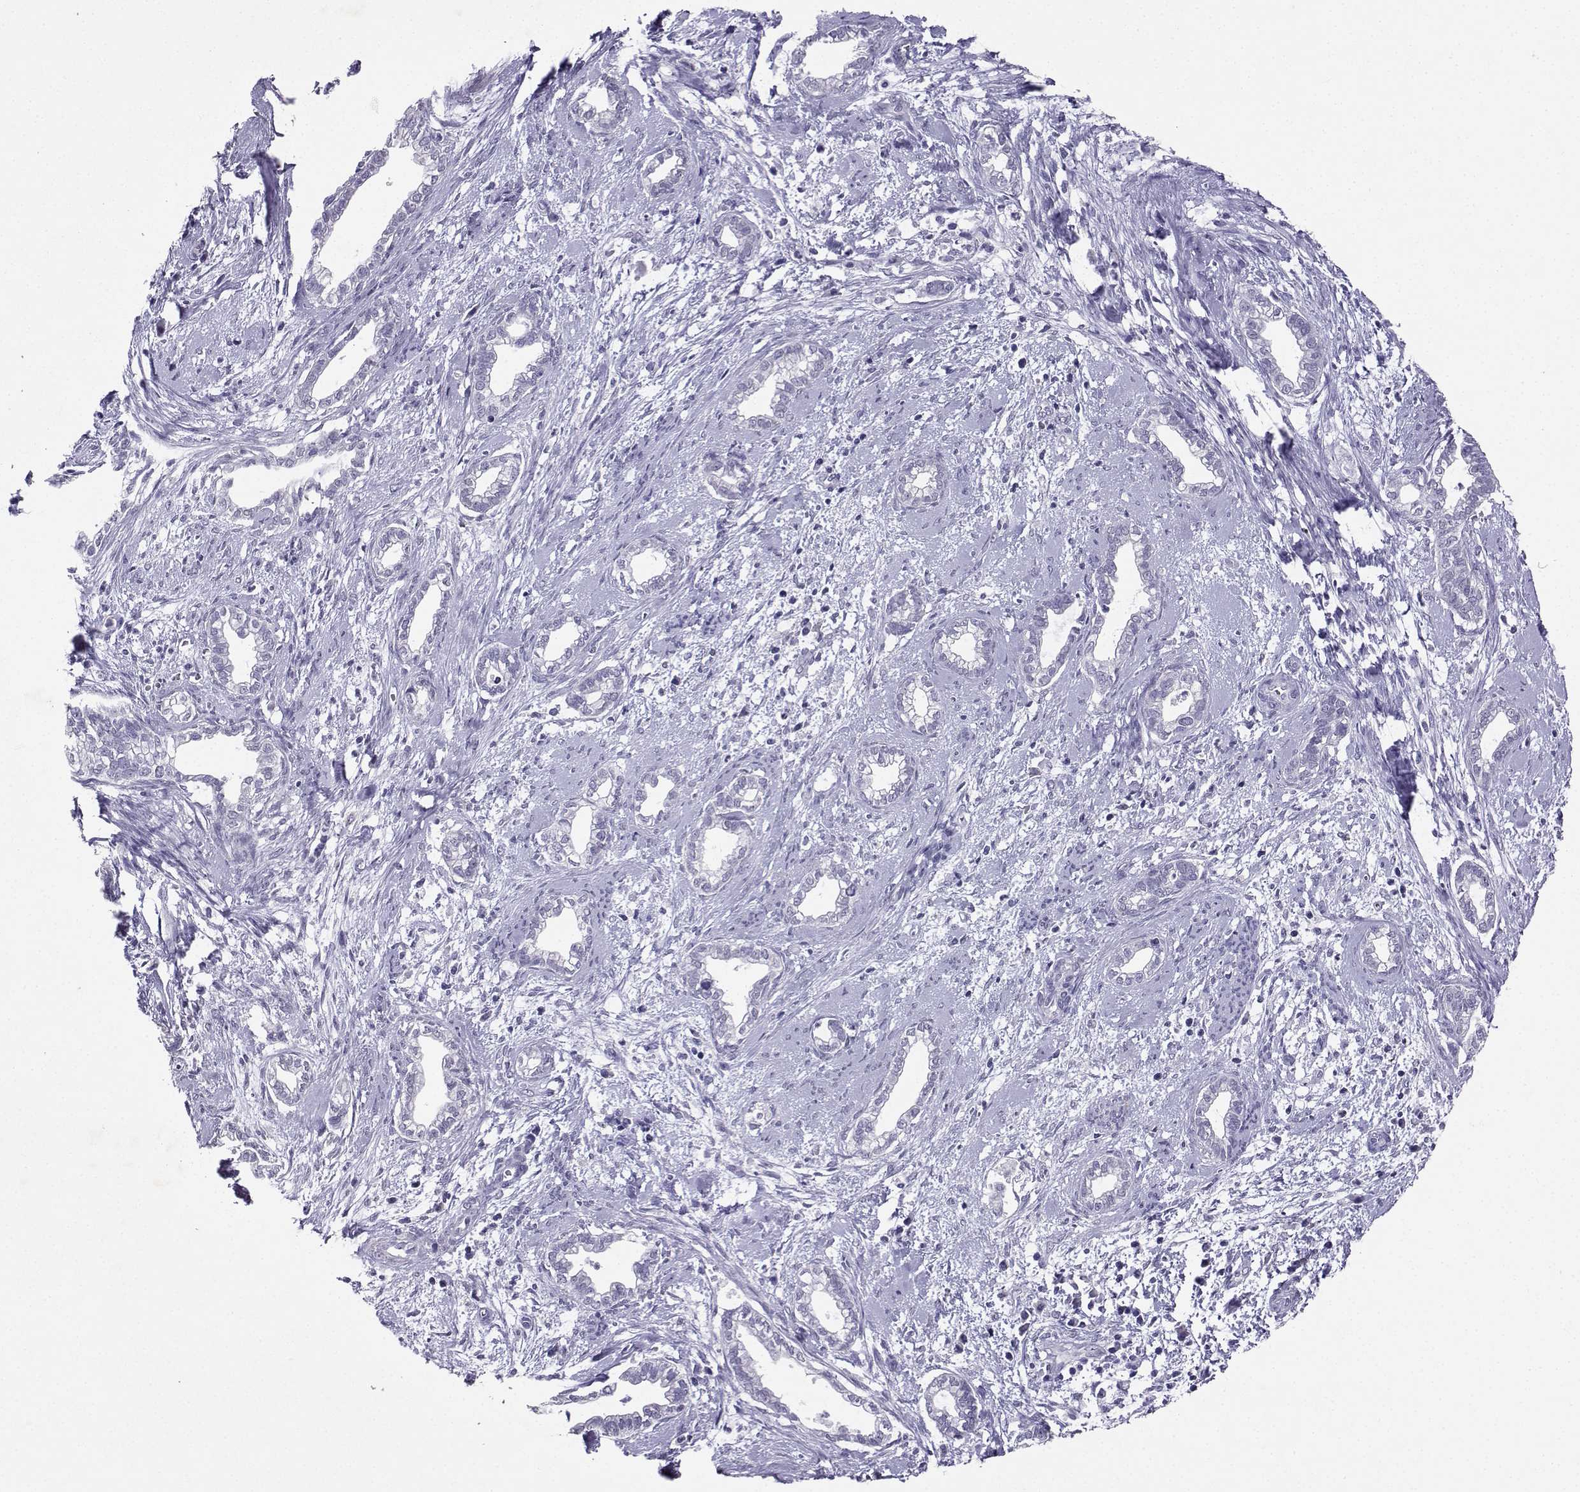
{"staining": {"intensity": "negative", "quantity": "none", "location": "none"}, "tissue": "cervical cancer", "cell_type": "Tumor cells", "image_type": "cancer", "snomed": [{"axis": "morphology", "description": "Adenocarcinoma, NOS"}, {"axis": "topography", "description": "Cervix"}], "caption": "Tumor cells show no significant expression in cervical cancer.", "gene": "TBR1", "patient": {"sex": "female", "age": 62}}